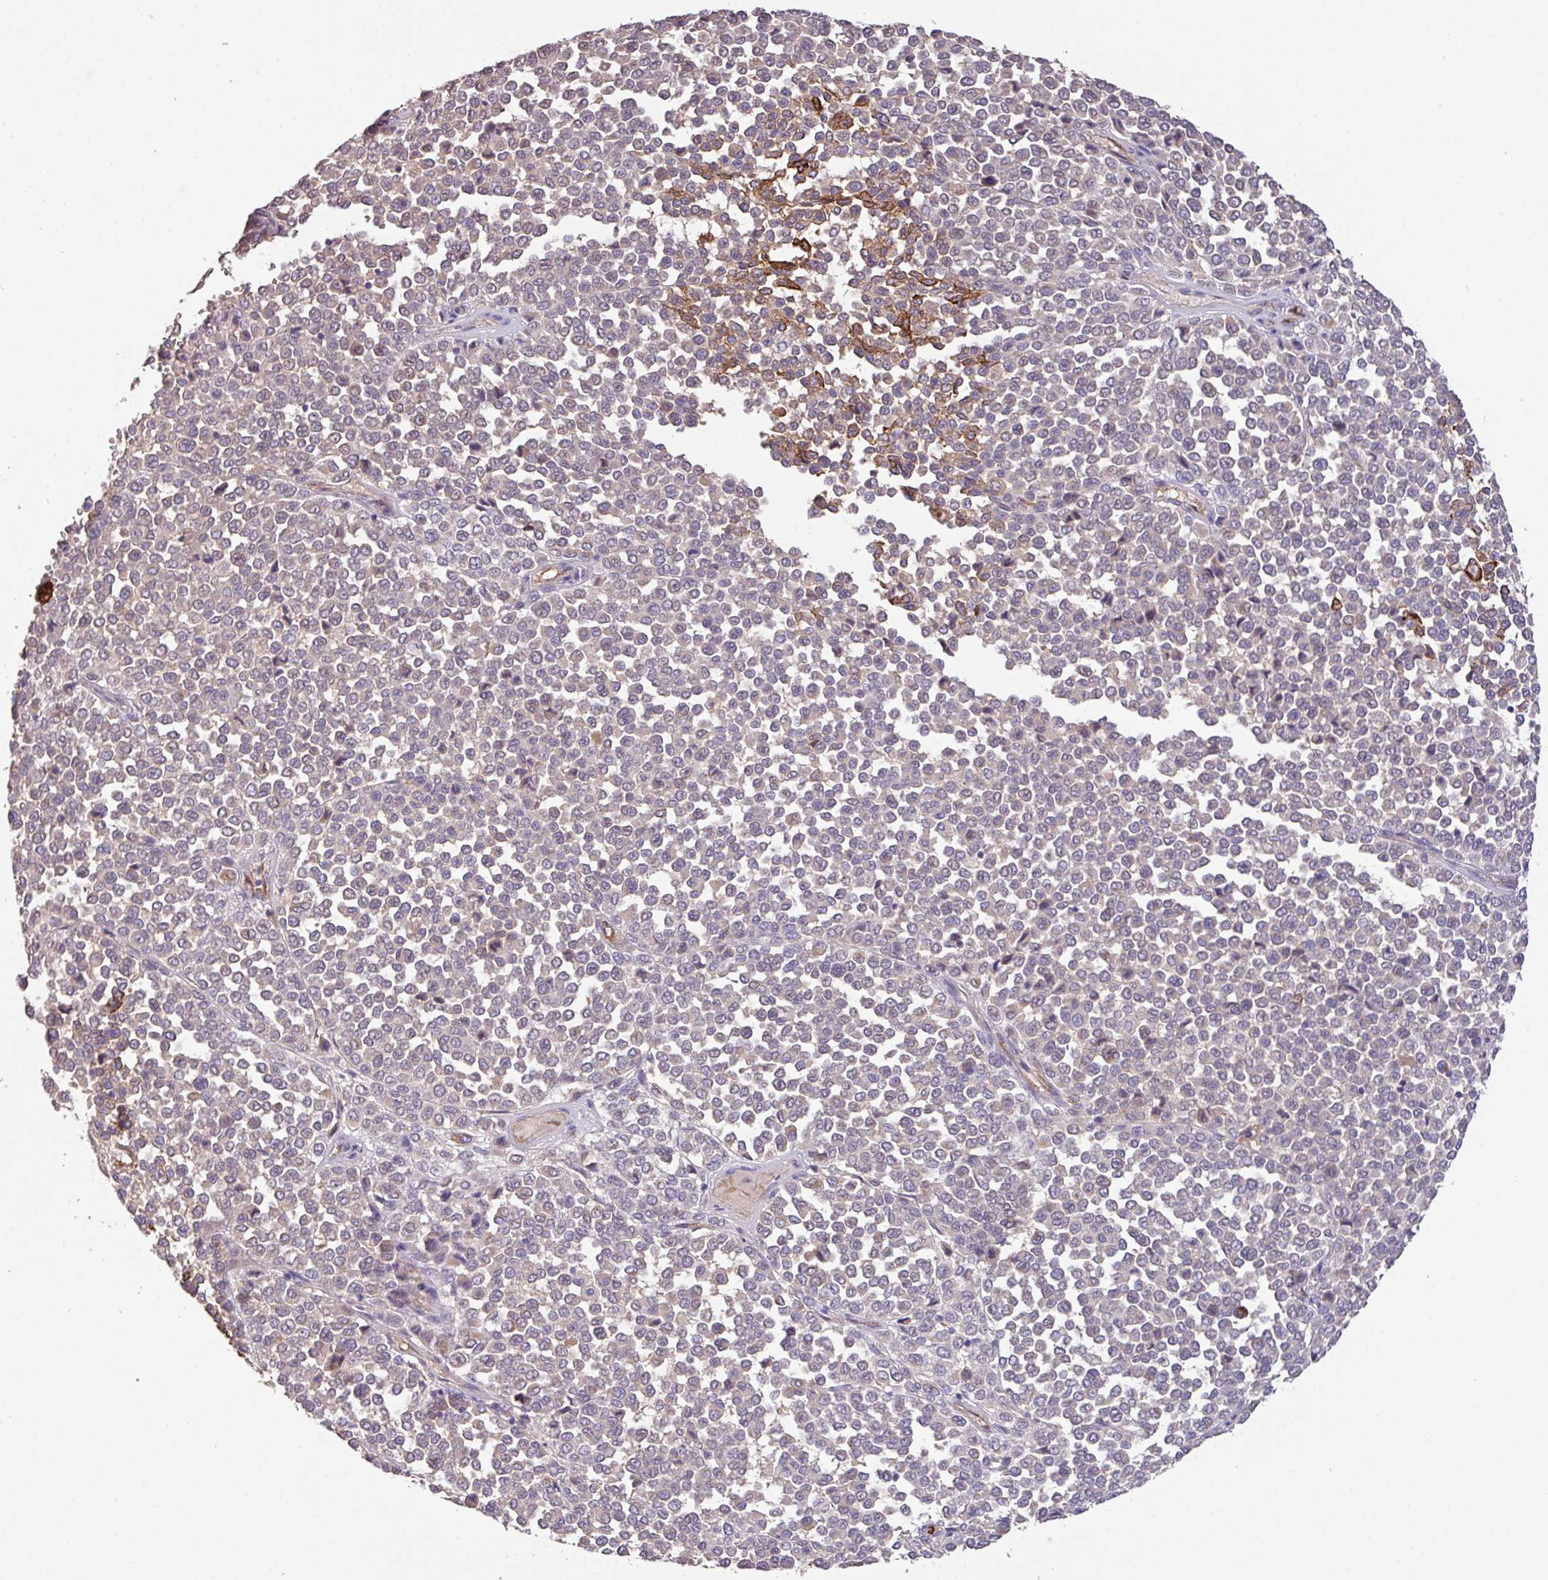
{"staining": {"intensity": "moderate", "quantity": "<25%", "location": "cytoplasmic/membranous"}, "tissue": "melanoma", "cell_type": "Tumor cells", "image_type": "cancer", "snomed": [{"axis": "morphology", "description": "Malignant melanoma, Metastatic site"}, {"axis": "topography", "description": "Pancreas"}], "caption": "The histopathology image displays a brown stain indicating the presence of a protein in the cytoplasmic/membranous of tumor cells in melanoma. (DAB (3,3'-diaminobenzidine) IHC with brightfield microscopy, high magnification).", "gene": "LRRC53", "patient": {"sex": "female", "age": 30}}